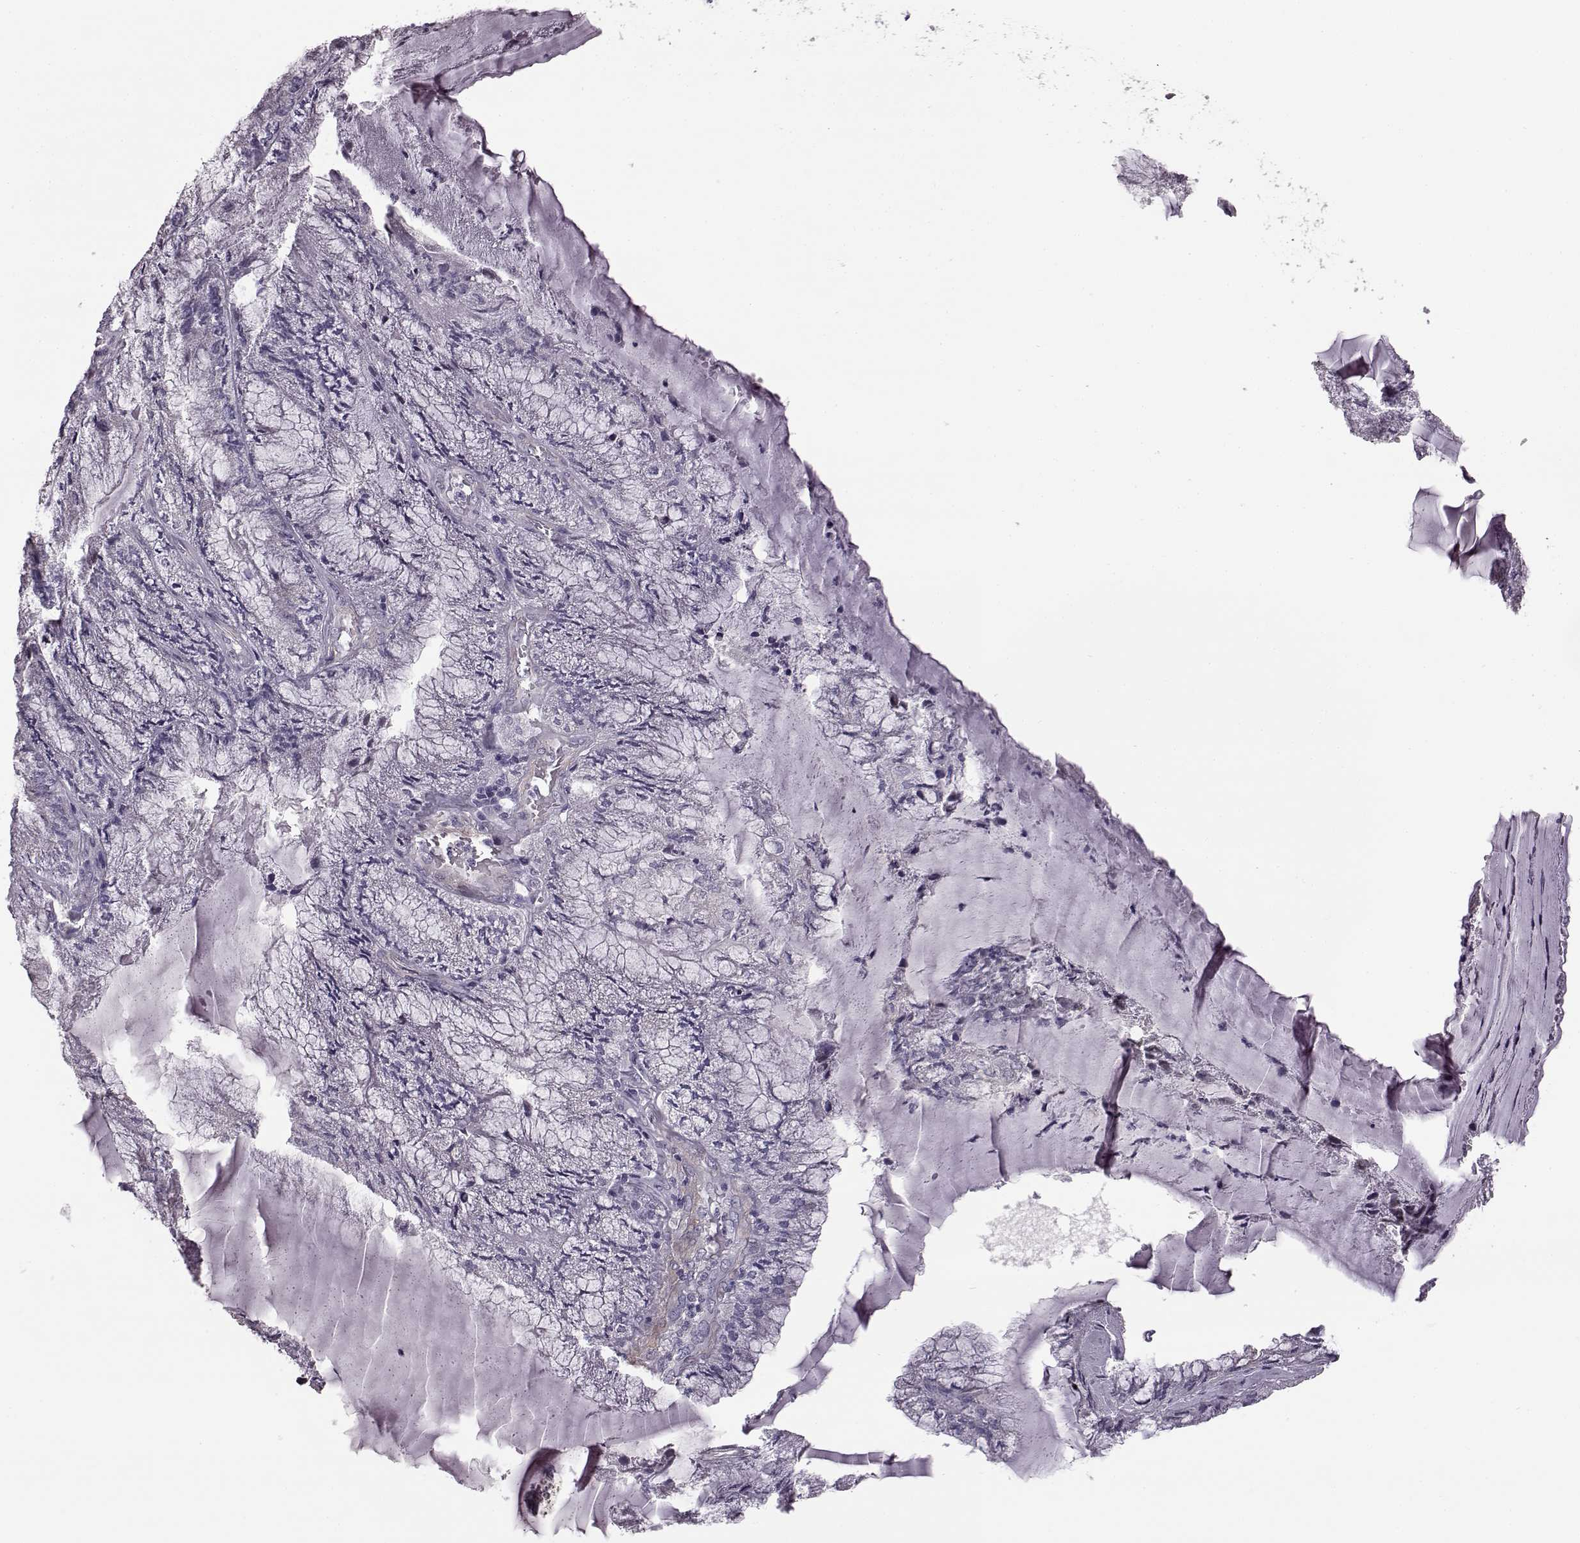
{"staining": {"intensity": "negative", "quantity": "none", "location": "none"}, "tissue": "endometrial cancer", "cell_type": "Tumor cells", "image_type": "cancer", "snomed": [{"axis": "morphology", "description": "Carcinoma, NOS"}, {"axis": "topography", "description": "Endometrium"}], "caption": "Protein analysis of carcinoma (endometrial) reveals no significant staining in tumor cells.", "gene": "GRK1", "patient": {"sex": "female", "age": 62}}